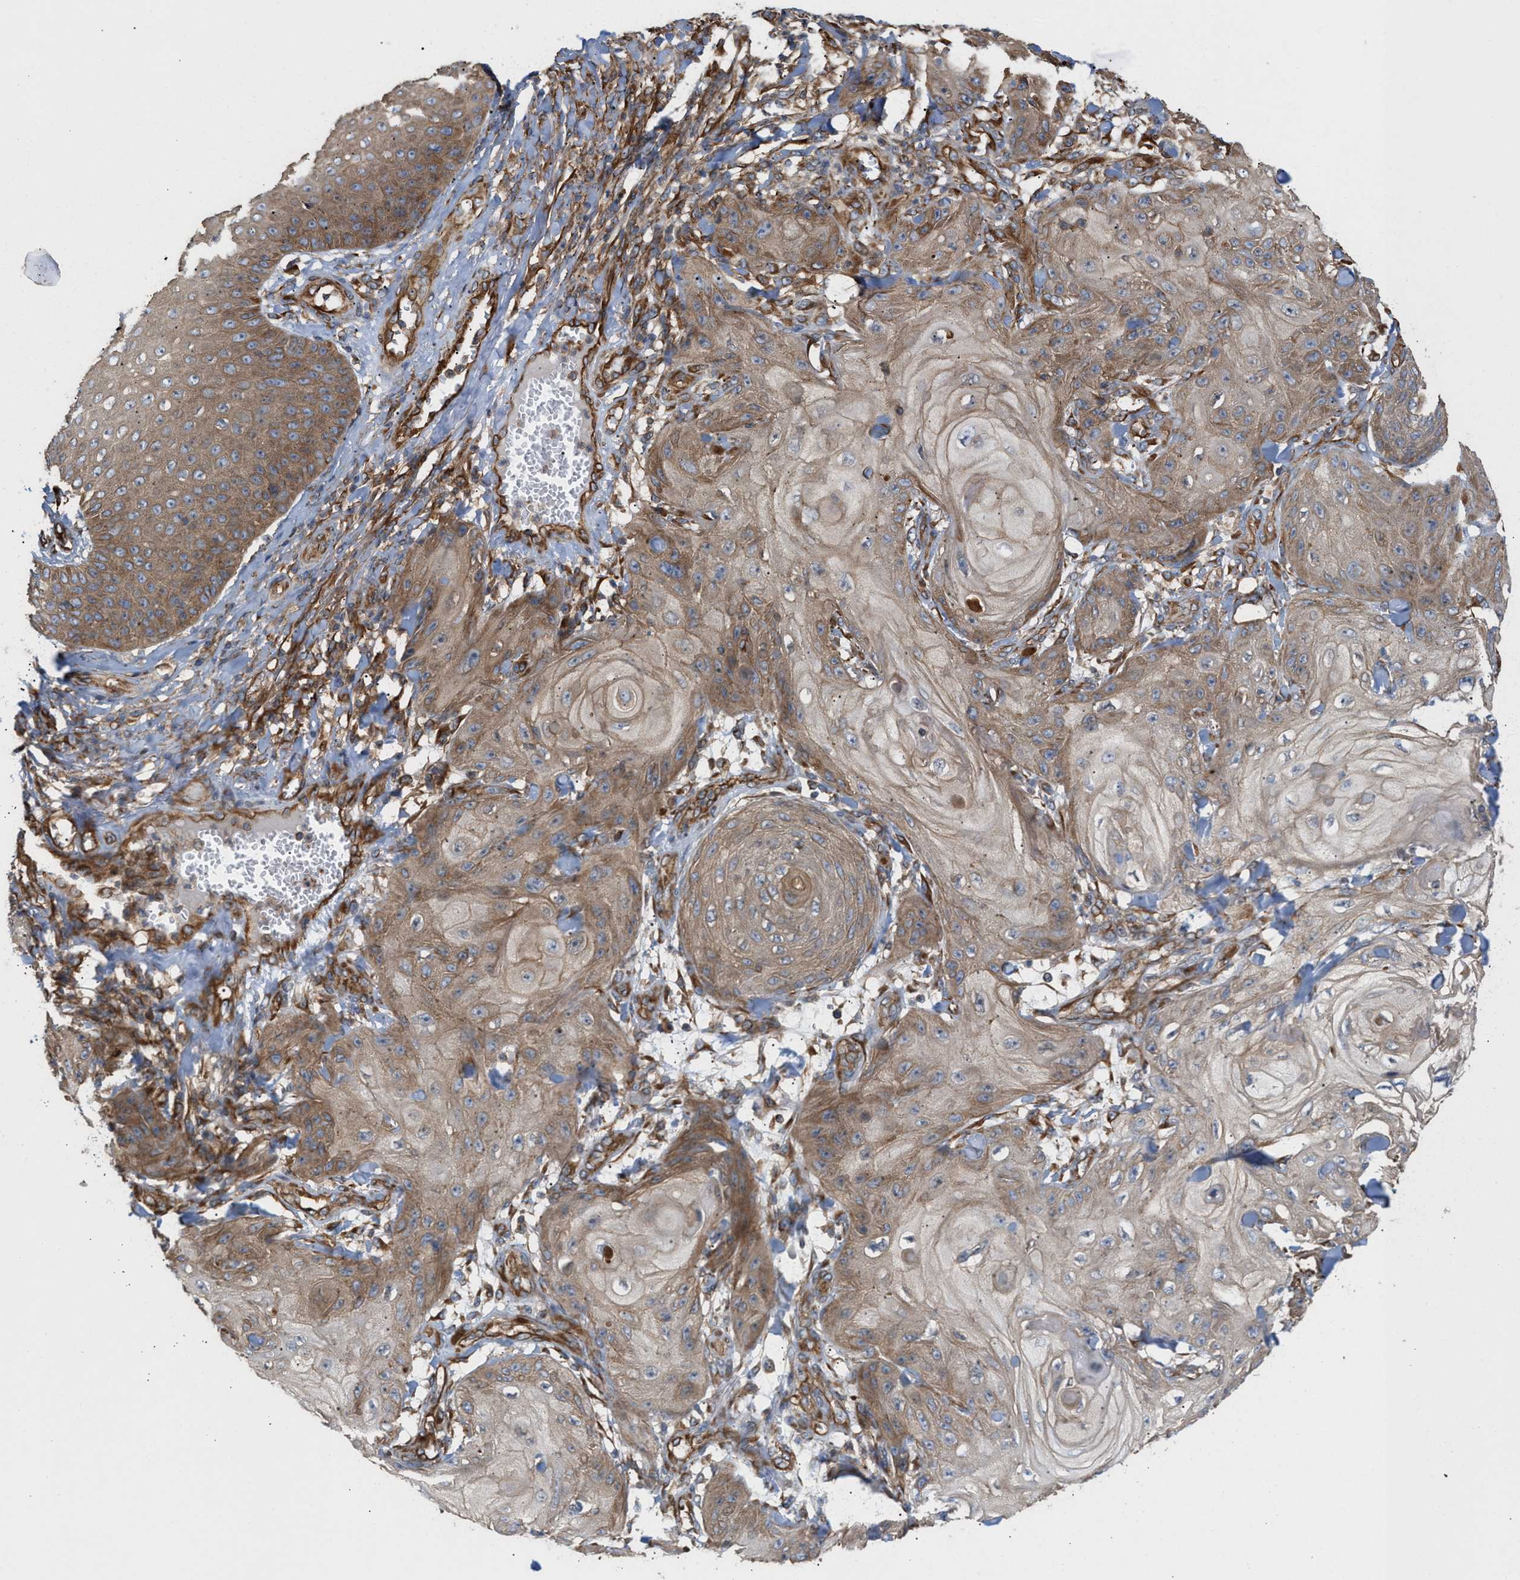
{"staining": {"intensity": "moderate", "quantity": "25%-75%", "location": "cytoplasmic/membranous"}, "tissue": "skin cancer", "cell_type": "Tumor cells", "image_type": "cancer", "snomed": [{"axis": "morphology", "description": "Squamous cell carcinoma, NOS"}, {"axis": "topography", "description": "Skin"}], "caption": "Approximately 25%-75% of tumor cells in skin cancer (squamous cell carcinoma) show moderate cytoplasmic/membranous protein staining as visualized by brown immunohistochemical staining.", "gene": "EPS15L1", "patient": {"sex": "male", "age": 74}}